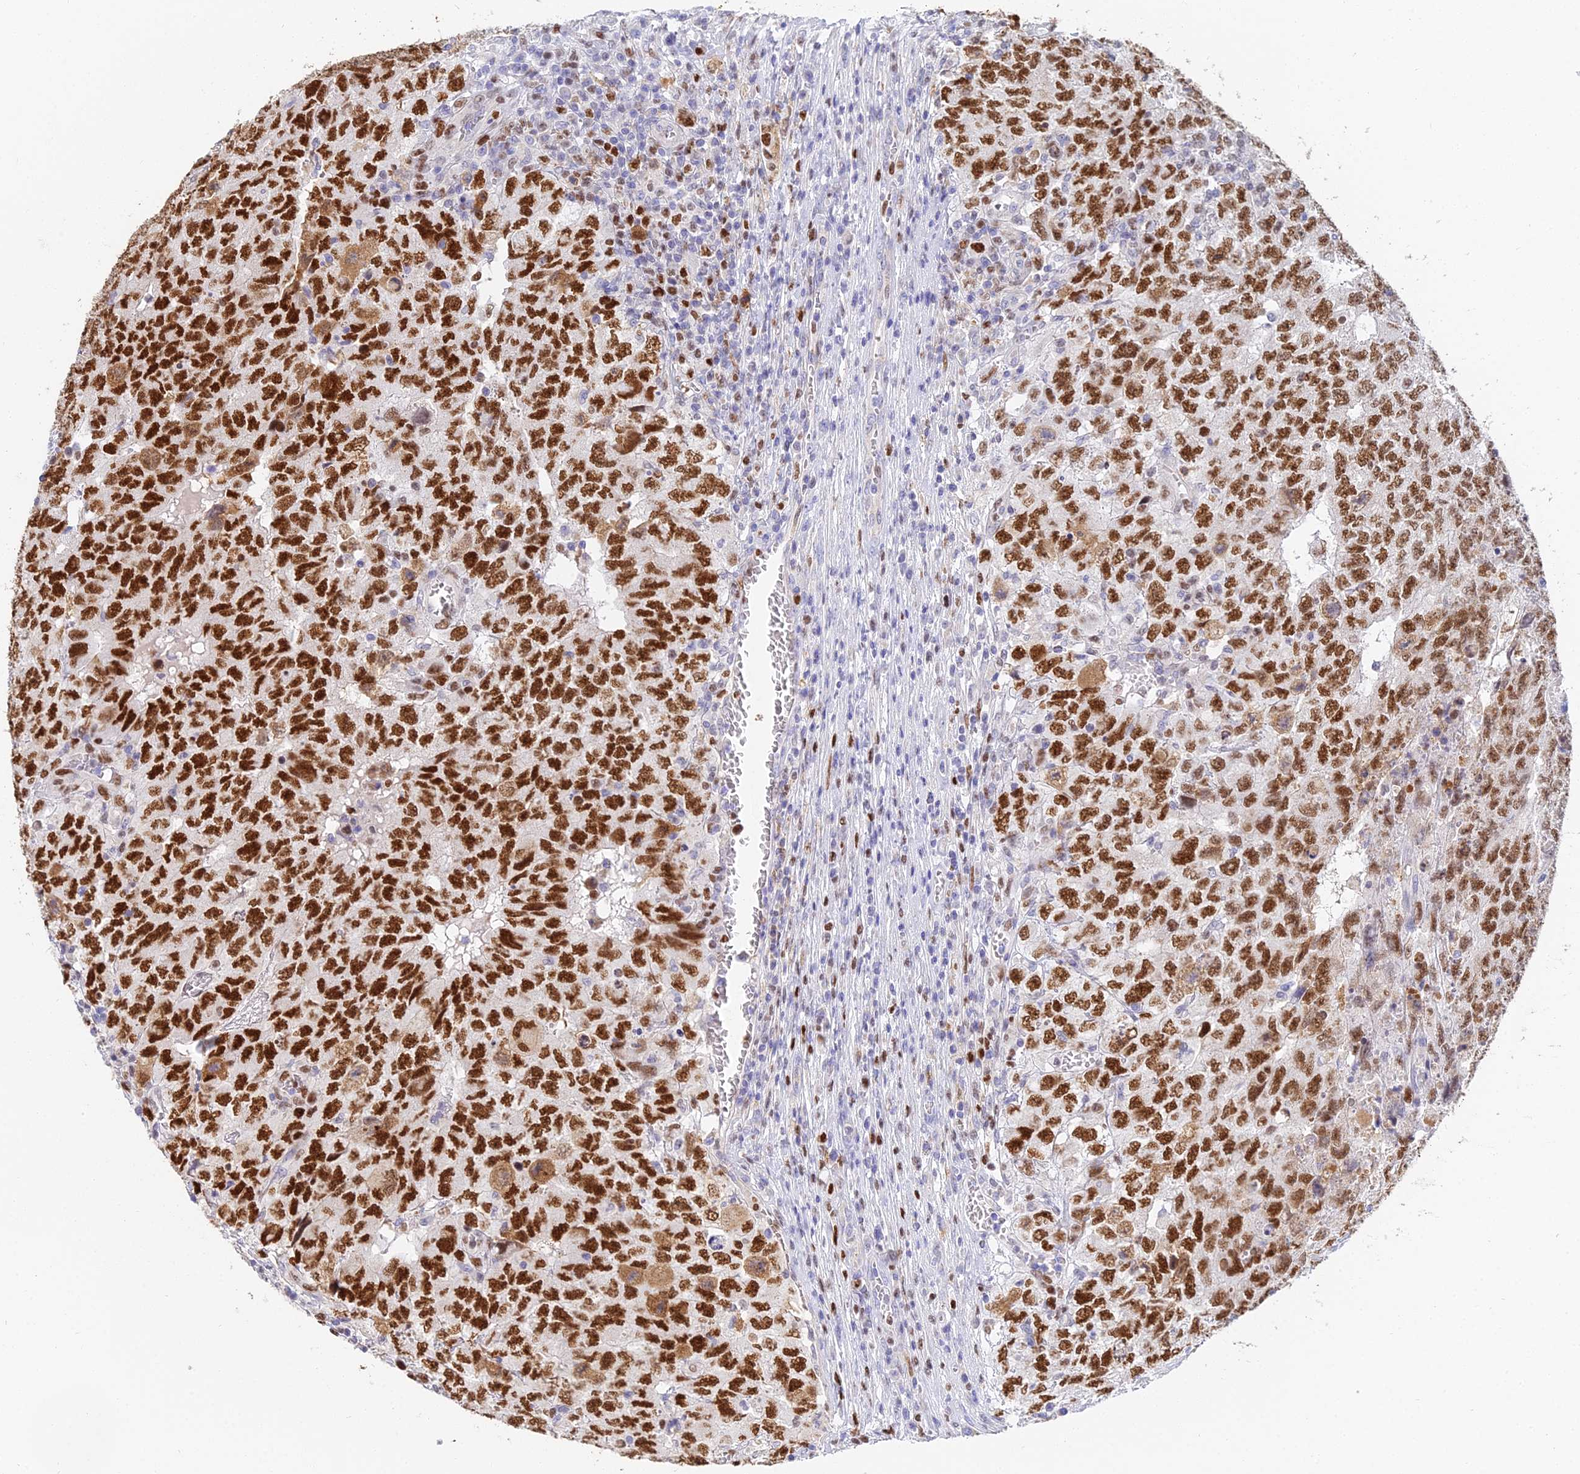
{"staining": {"intensity": "strong", "quantity": ">75%", "location": "nuclear"}, "tissue": "testis cancer", "cell_type": "Tumor cells", "image_type": "cancer", "snomed": [{"axis": "morphology", "description": "Carcinoma, Embryonal, NOS"}, {"axis": "topography", "description": "Testis"}], "caption": "Immunohistochemical staining of embryonal carcinoma (testis) displays high levels of strong nuclear staining in about >75% of tumor cells.", "gene": "MCM2", "patient": {"sex": "male", "age": 34}}